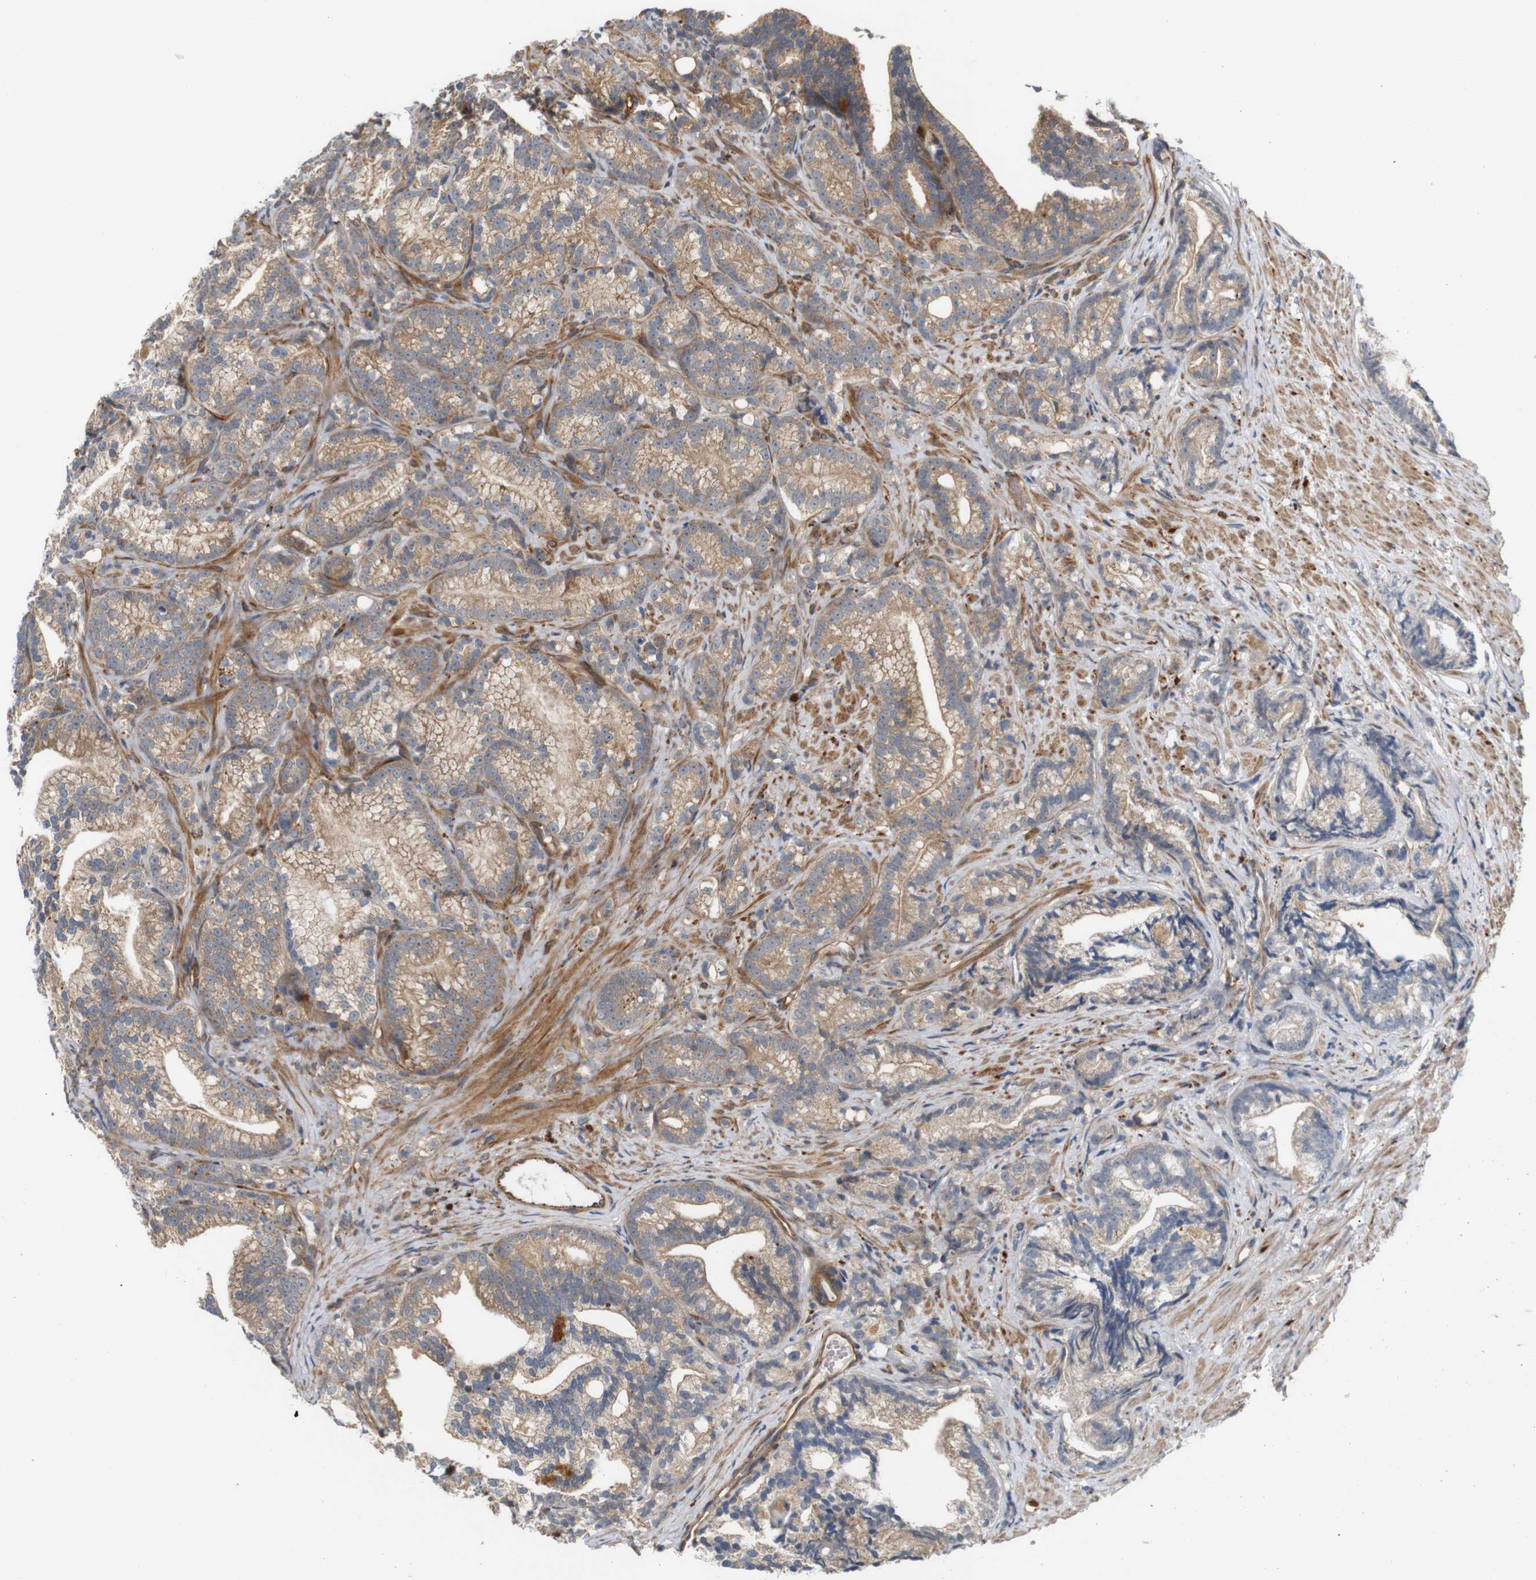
{"staining": {"intensity": "moderate", "quantity": ">75%", "location": "cytoplasmic/membranous"}, "tissue": "prostate cancer", "cell_type": "Tumor cells", "image_type": "cancer", "snomed": [{"axis": "morphology", "description": "Adenocarcinoma, Low grade"}, {"axis": "topography", "description": "Prostate"}], "caption": "Protein positivity by immunohistochemistry demonstrates moderate cytoplasmic/membranous staining in about >75% of tumor cells in prostate low-grade adenocarcinoma.", "gene": "RPTOR", "patient": {"sex": "male", "age": 89}}